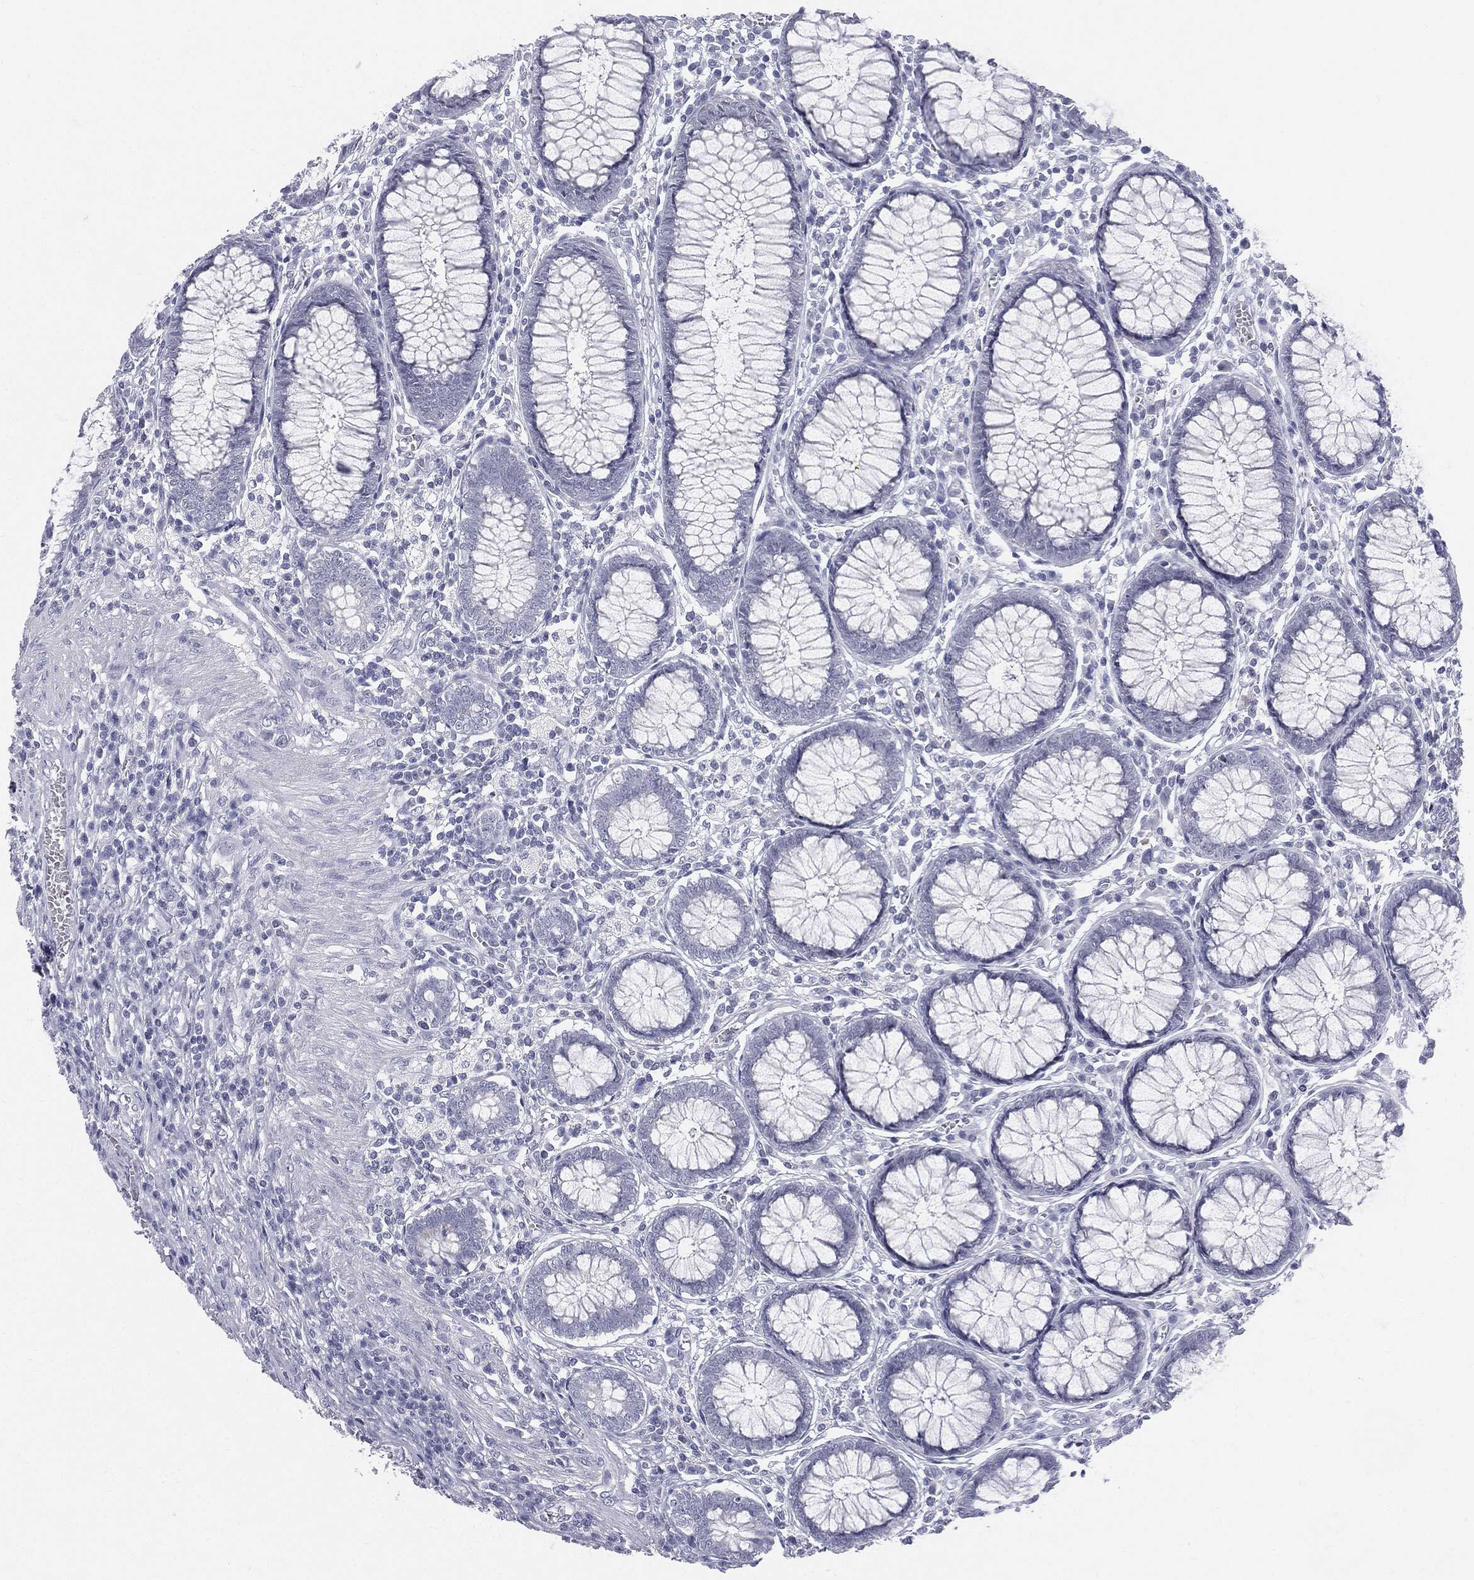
{"staining": {"intensity": "negative", "quantity": "none", "location": "none"}, "tissue": "colon", "cell_type": "Endothelial cells", "image_type": "normal", "snomed": [{"axis": "morphology", "description": "Normal tissue, NOS"}, {"axis": "topography", "description": "Colon"}], "caption": "Colon was stained to show a protein in brown. There is no significant staining in endothelial cells.", "gene": "MLLT10", "patient": {"sex": "male", "age": 65}}